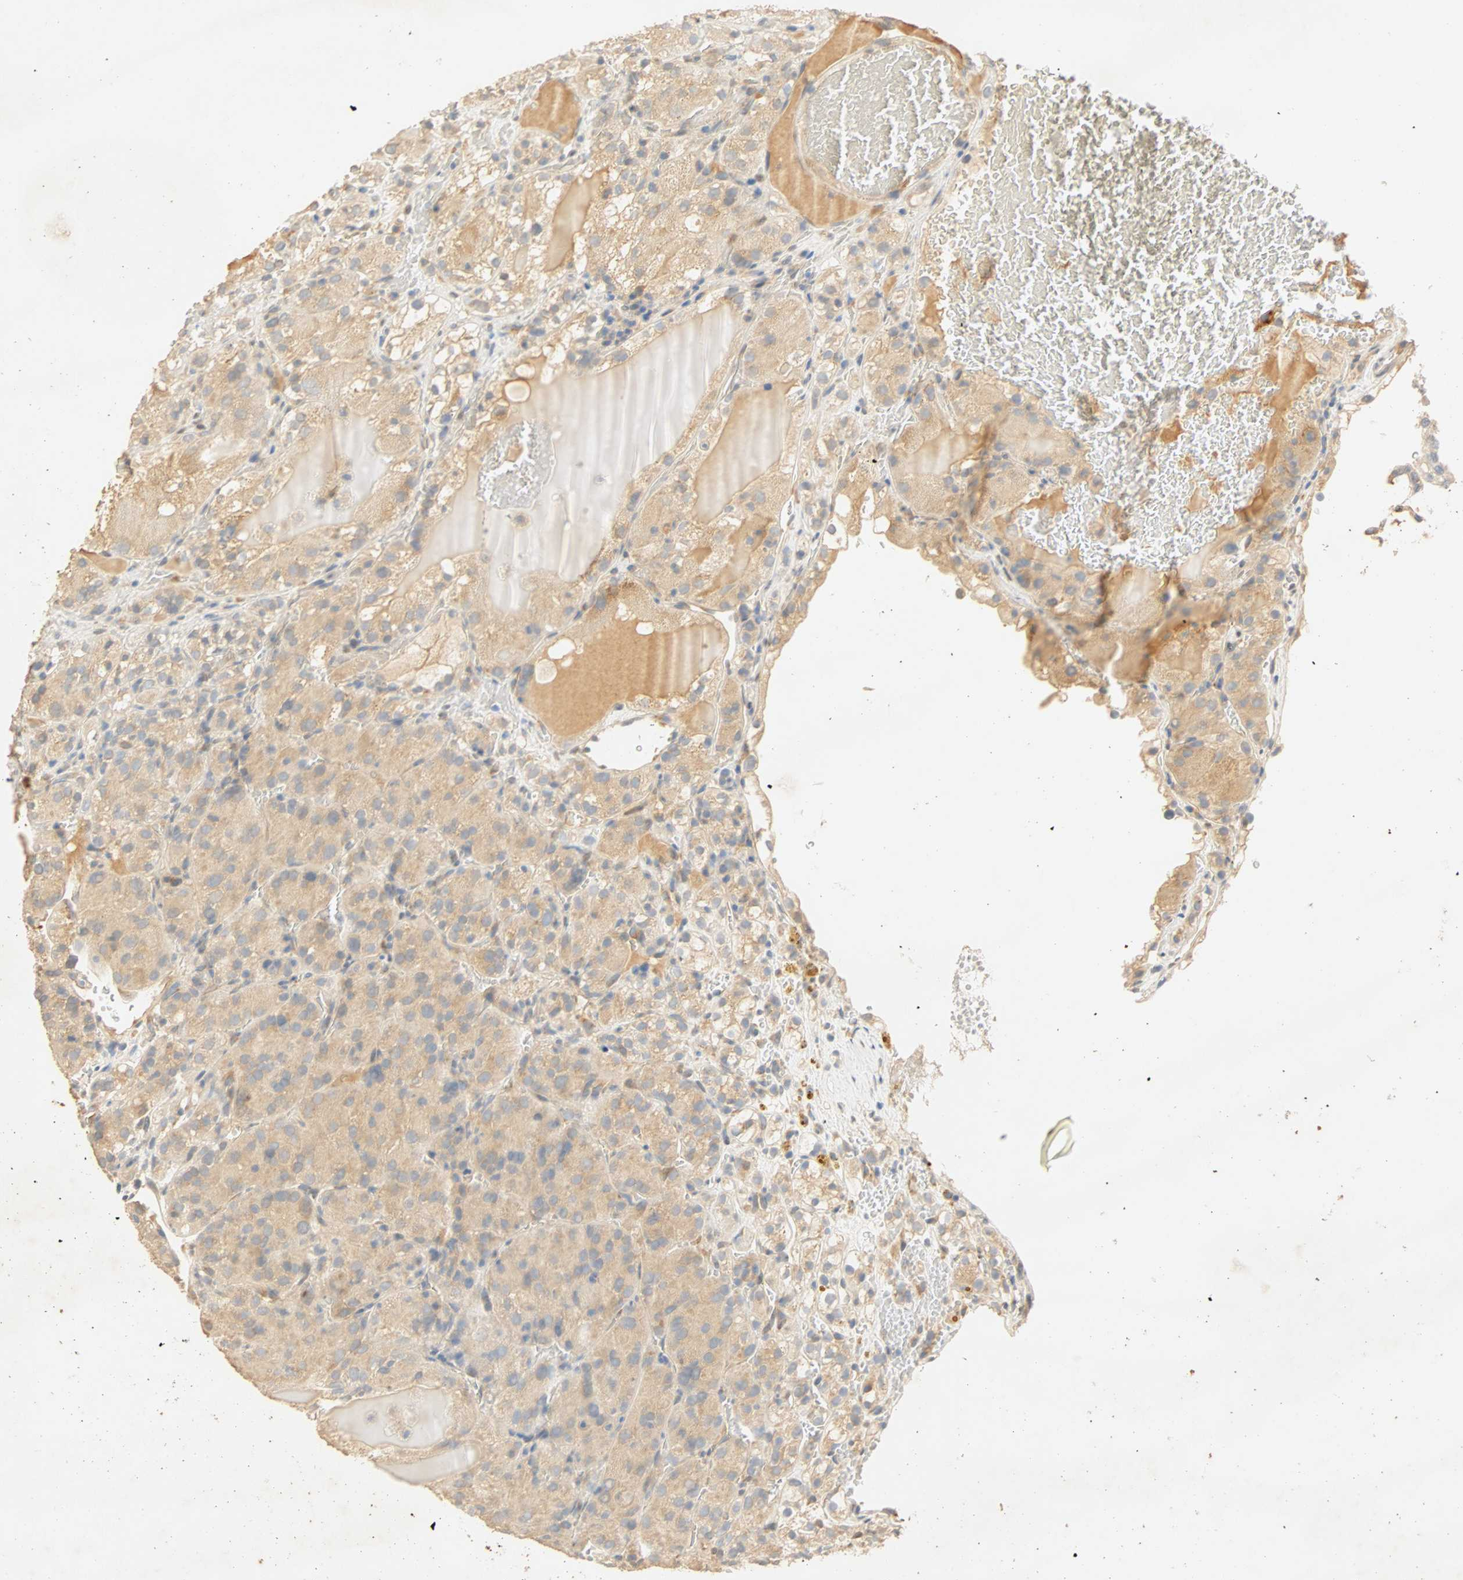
{"staining": {"intensity": "weak", "quantity": "<25%", "location": "cytoplasmic/membranous"}, "tissue": "renal cancer", "cell_type": "Tumor cells", "image_type": "cancer", "snomed": [{"axis": "morphology", "description": "Normal tissue, NOS"}, {"axis": "morphology", "description": "Adenocarcinoma, NOS"}, {"axis": "topography", "description": "Kidney"}], "caption": "The photomicrograph reveals no staining of tumor cells in renal adenocarcinoma. (DAB (3,3'-diaminobenzidine) IHC with hematoxylin counter stain).", "gene": "SELENBP1", "patient": {"sex": "male", "age": 61}}